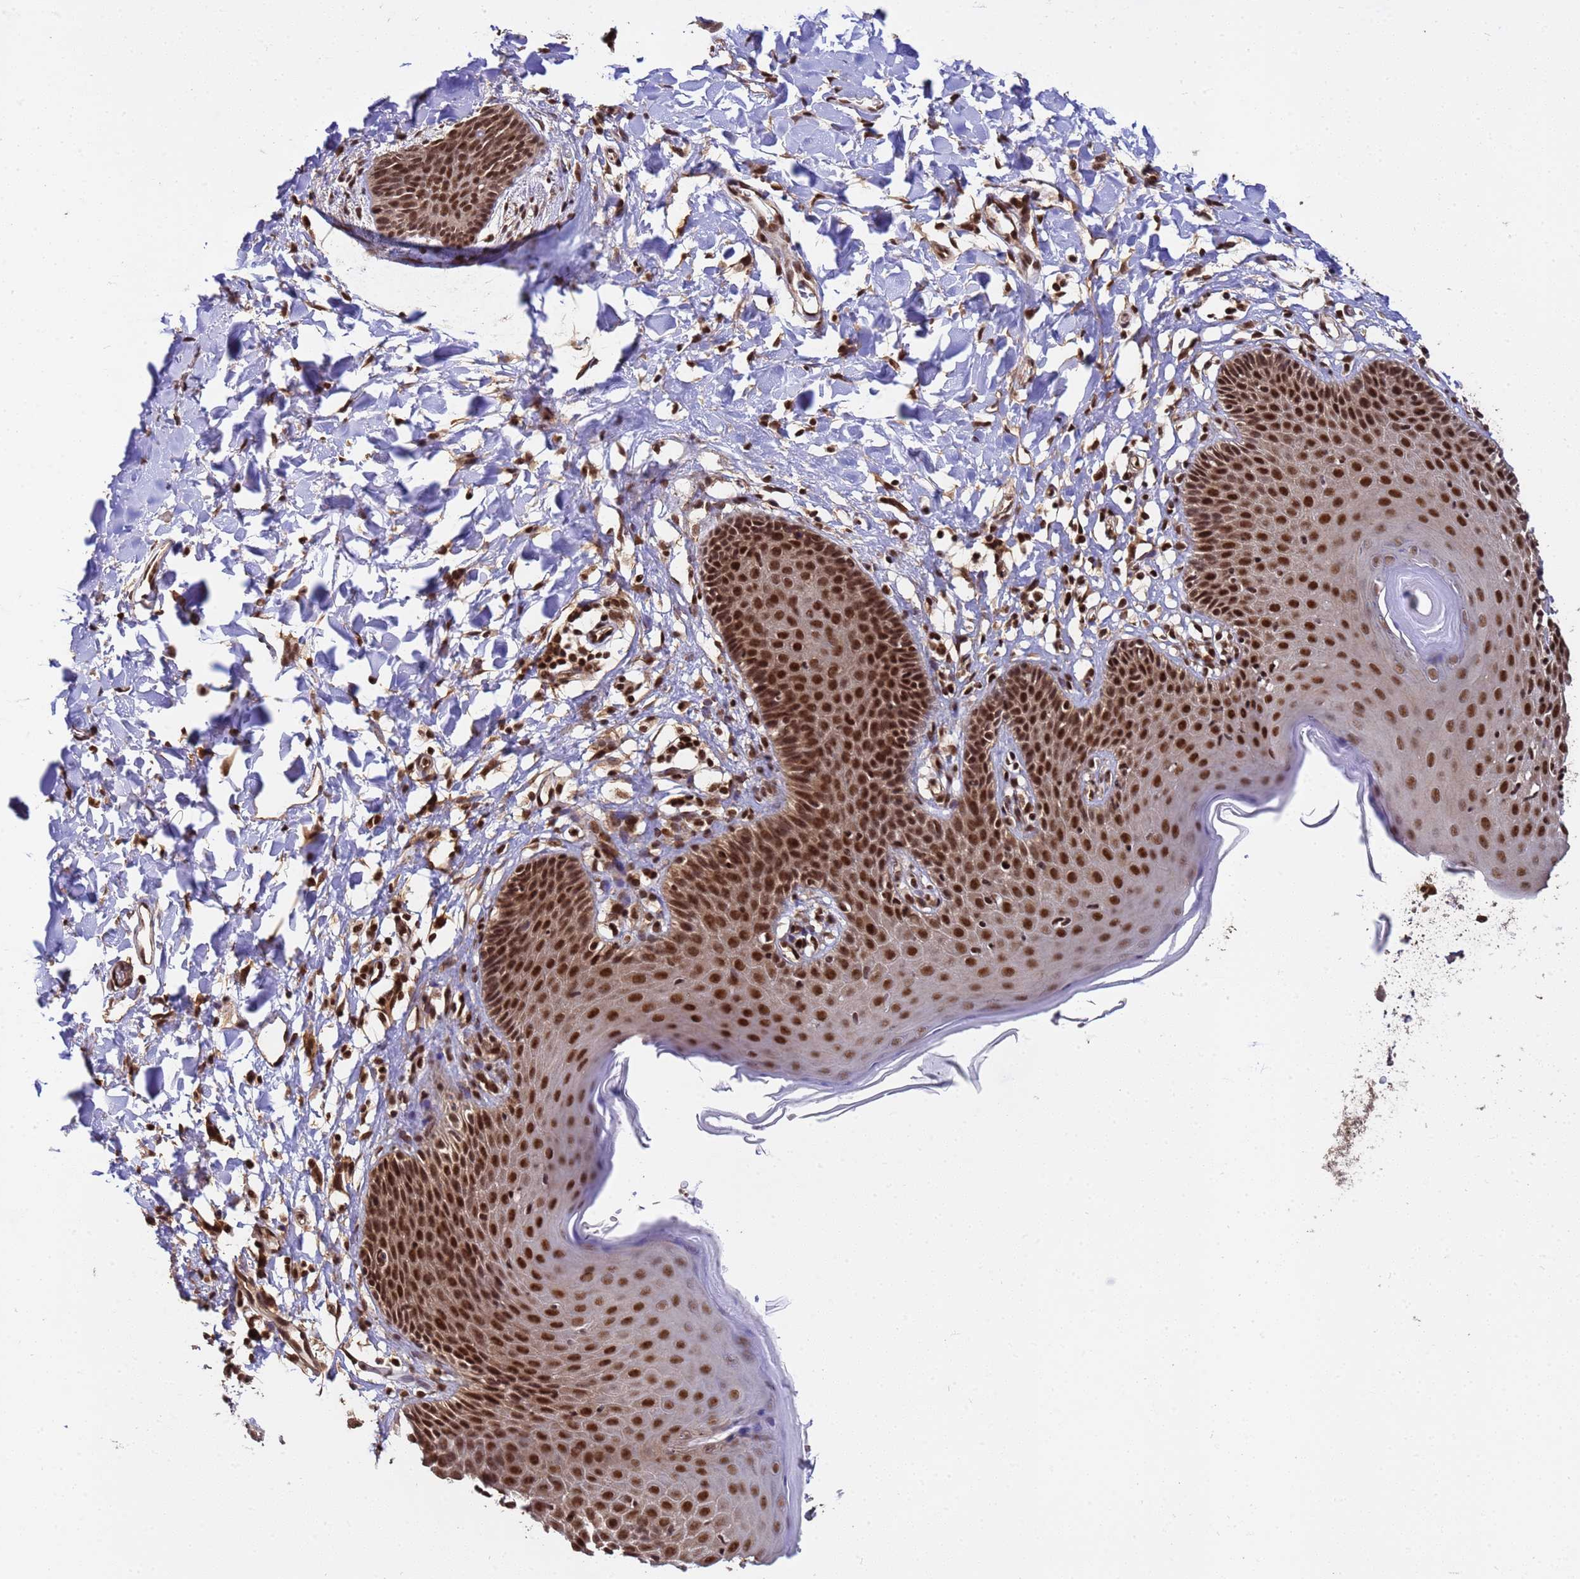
{"staining": {"intensity": "strong", "quantity": ">75%", "location": "nuclear"}, "tissue": "skin", "cell_type": "Epidermal cells", "image_type": "normal", "snomed": [{"axis": "morphology", "description": "Normal tissue, NOS"}, {"axis": "topography", "description": "Vulva"}], "caption": "Epidermal cells reveal high levels of strong nuclear expression in about >75% of cells in benign skin. Using DAB (3,3'-diaminobenzidine) (brown) and hematoxylin (blue) stains, captured at high magnification using brightfield microscopy.", "gene": "SYF2", "patient": {"sex": "female", "age": 68}}